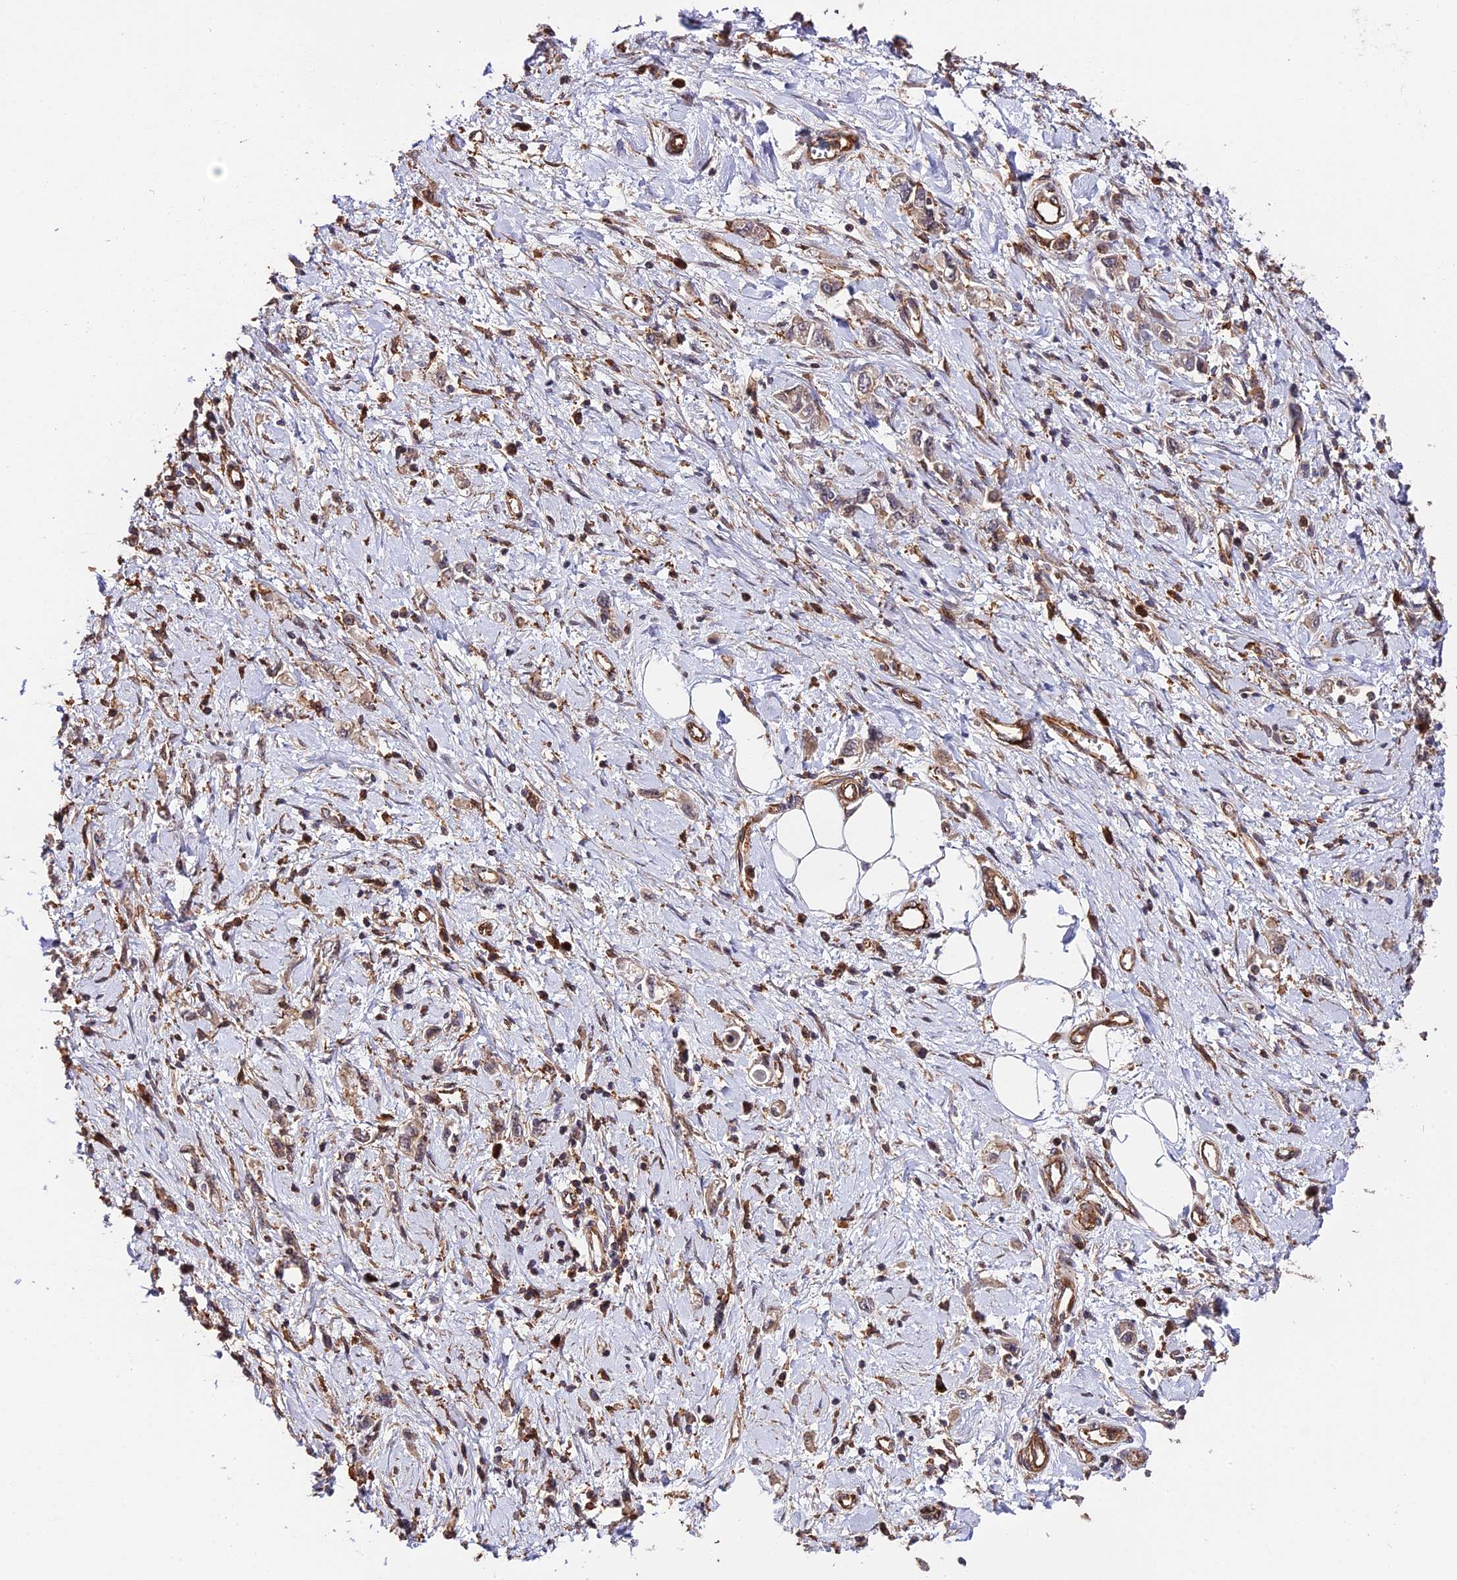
{"staining": {"intensity": "negative", "quantity": "none", "location": "none"}, "tissue": "stomach cancer", "cell_type": "Tumor cells", "image_type": "cancer", "snomed": [{"axis": "morphology", "description": "Adenocarcinoma, NOS"}, {"axis": "topography", "description": "Stomach"}], "caption": "An IHC micrograph of stomach cancer is shown. There is no staining in tumor cells of stomach cancer.", "gene": "HERPUD1", "patient": {"sex": "female", "age": 76}}